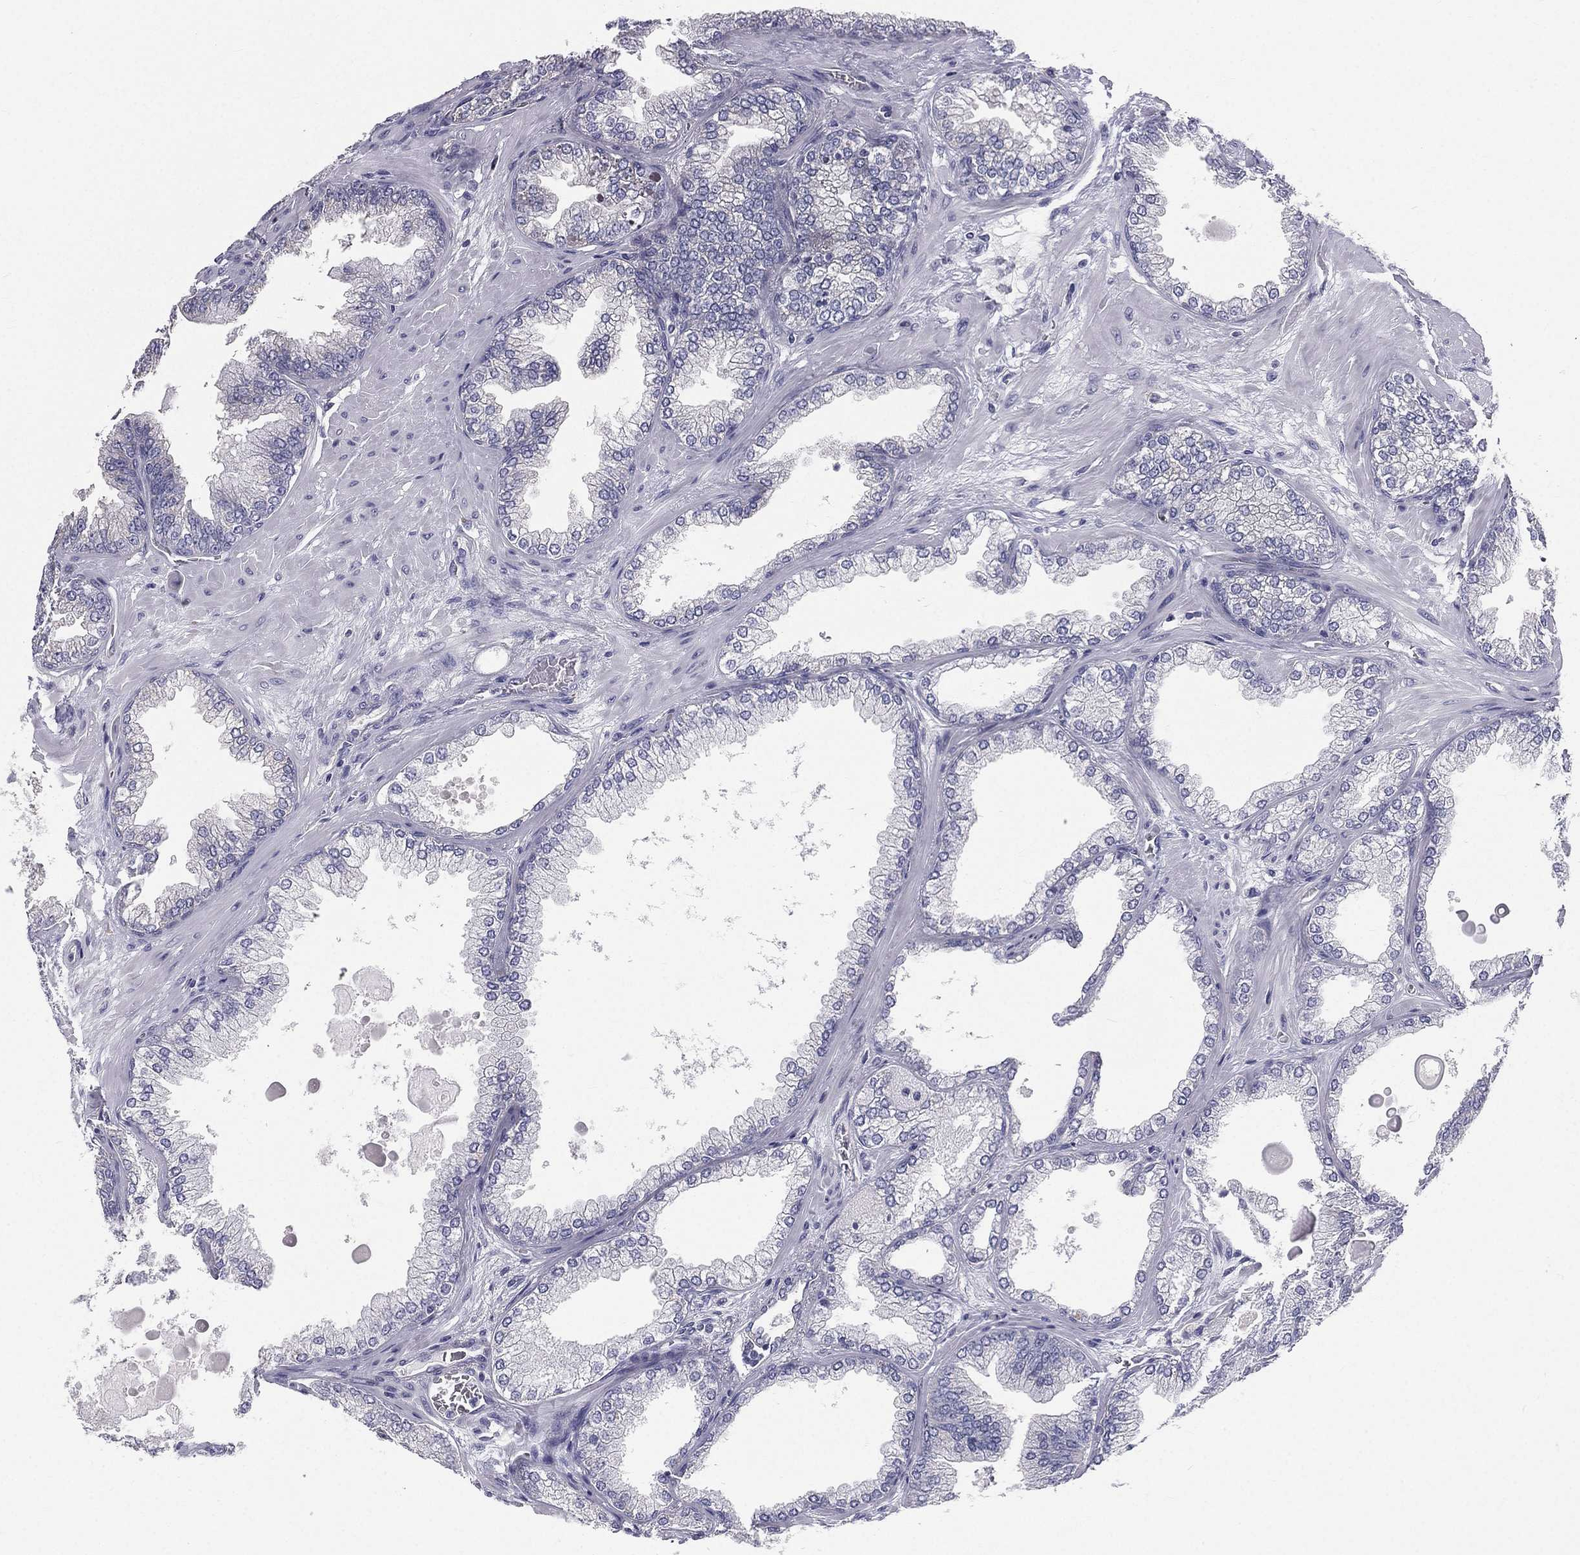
{"staining": {"intensity": "negative", "quantity": "none", "location": "none"}, "tissue": "prostate cancer", "cell_type": "Tumor cells", "image_type": "cancer", "snomed": [{"axis": "morphology", "description": "Adenocarcinoma, Low grade"}, {"axis": "topography", "description": "Prostate"}], "caption": "Immunohistochemistry (IHC) histopathology image of neoplastic tissue: human prostate adenocarcinoma (low-grade) stained with DAB reveals no significant protein expression in tumor cells. The staining is performed using DAB brown chromogen with nuclei counter-stained in using hematoxylin.", "gene": "MUC13", "patient": {"sex": "male", "age": 72}}